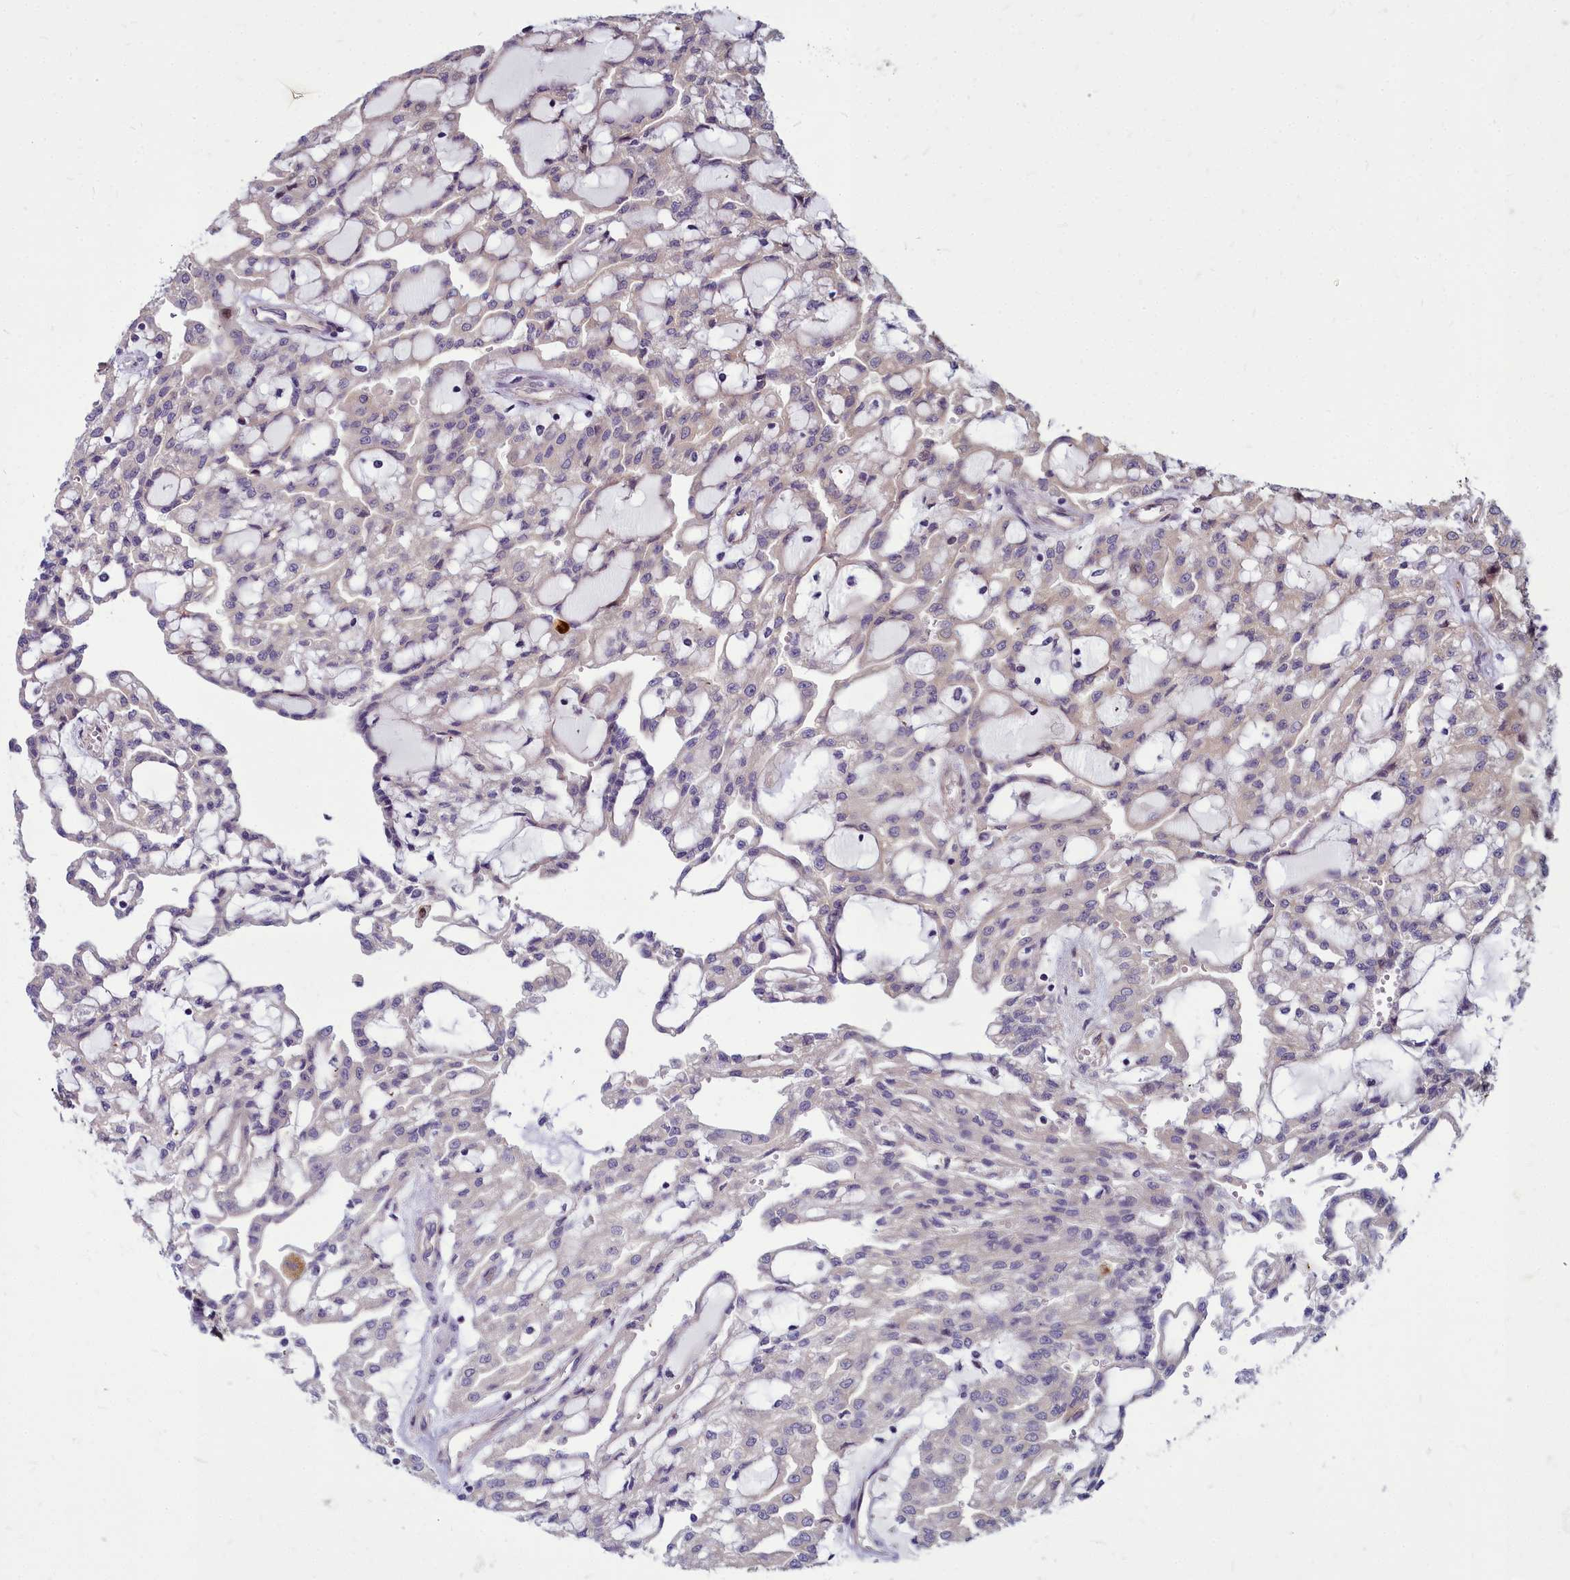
{"staining": {"intensity": "negative", "quantity": "none", "location": "none"}, "tissue": "renal cancer", "cell_type": "Tumor cells", "image_type": "cancer", "snomed": [{"axis": "morphology", "description": "Adenocarcinoma, NOS"}, {"axis": "topography", "description": "Kidney"}], "caption": "The IHC image has no significant positivity in tumor cells of adenocarcinoma (renal) tissue.", "gene": "TTC5", "patient": {"sex": "male", "age": 63}}